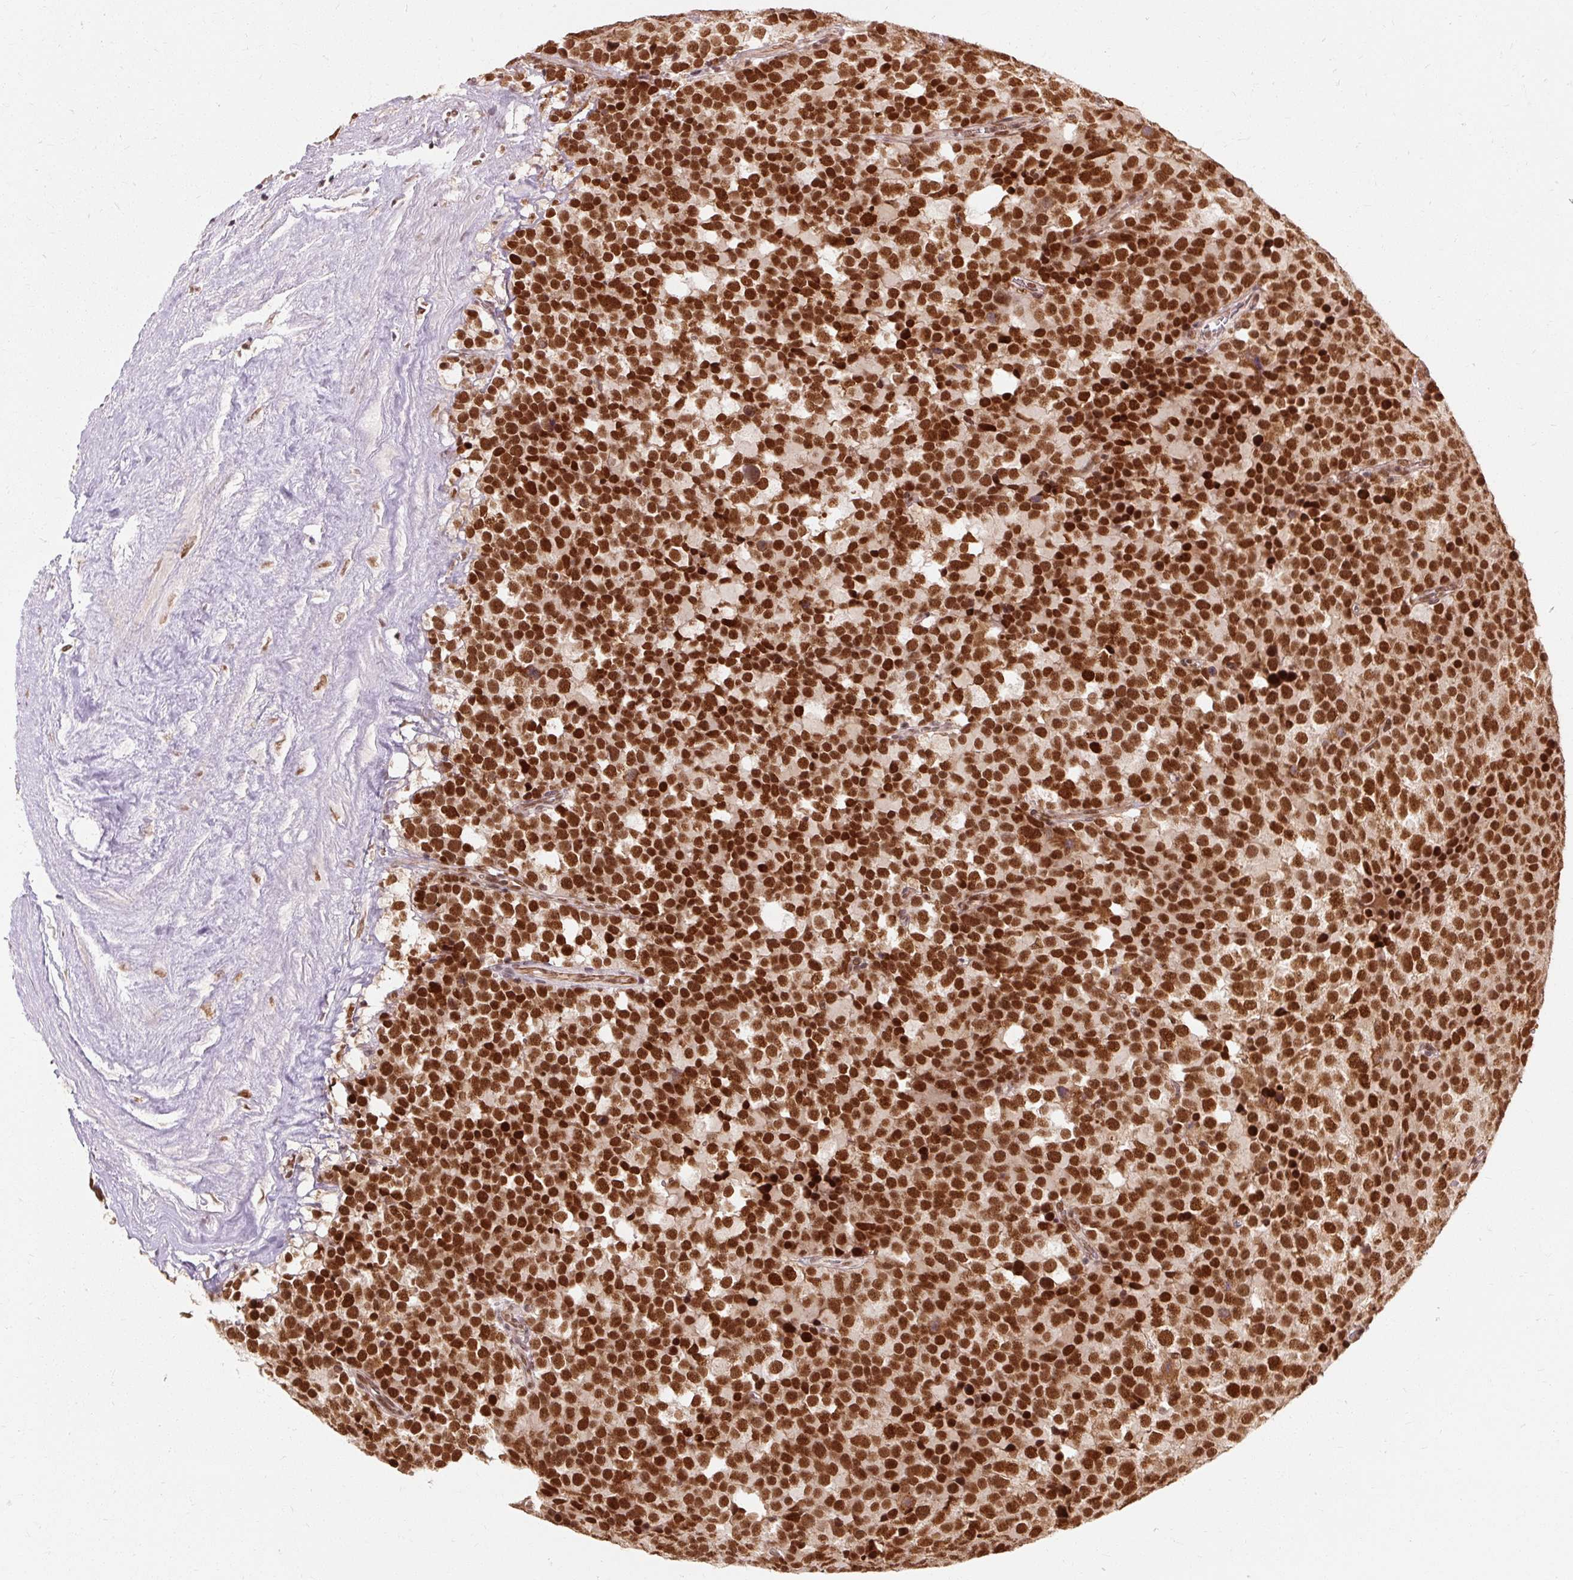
{"staining": {"intensity": "strong", "quantity": ">75%", "location": "nuclear"}, "tissue": "testis cancer", "cell_type": "Tumor cells", "image_type": "cancer", "snomed": [{"axis": "morphology", "description": "Seminoma, NOS"}, {"axis": "topography", "description": "Testis"}], "caption": "The histopathology image reveals staining of testis cancer (seminoma), revealing strong nuclear protein expression (brown color) within tumor cells.", "gene": "CSTF1", "patient": {"sex": "male", "age": 71}}